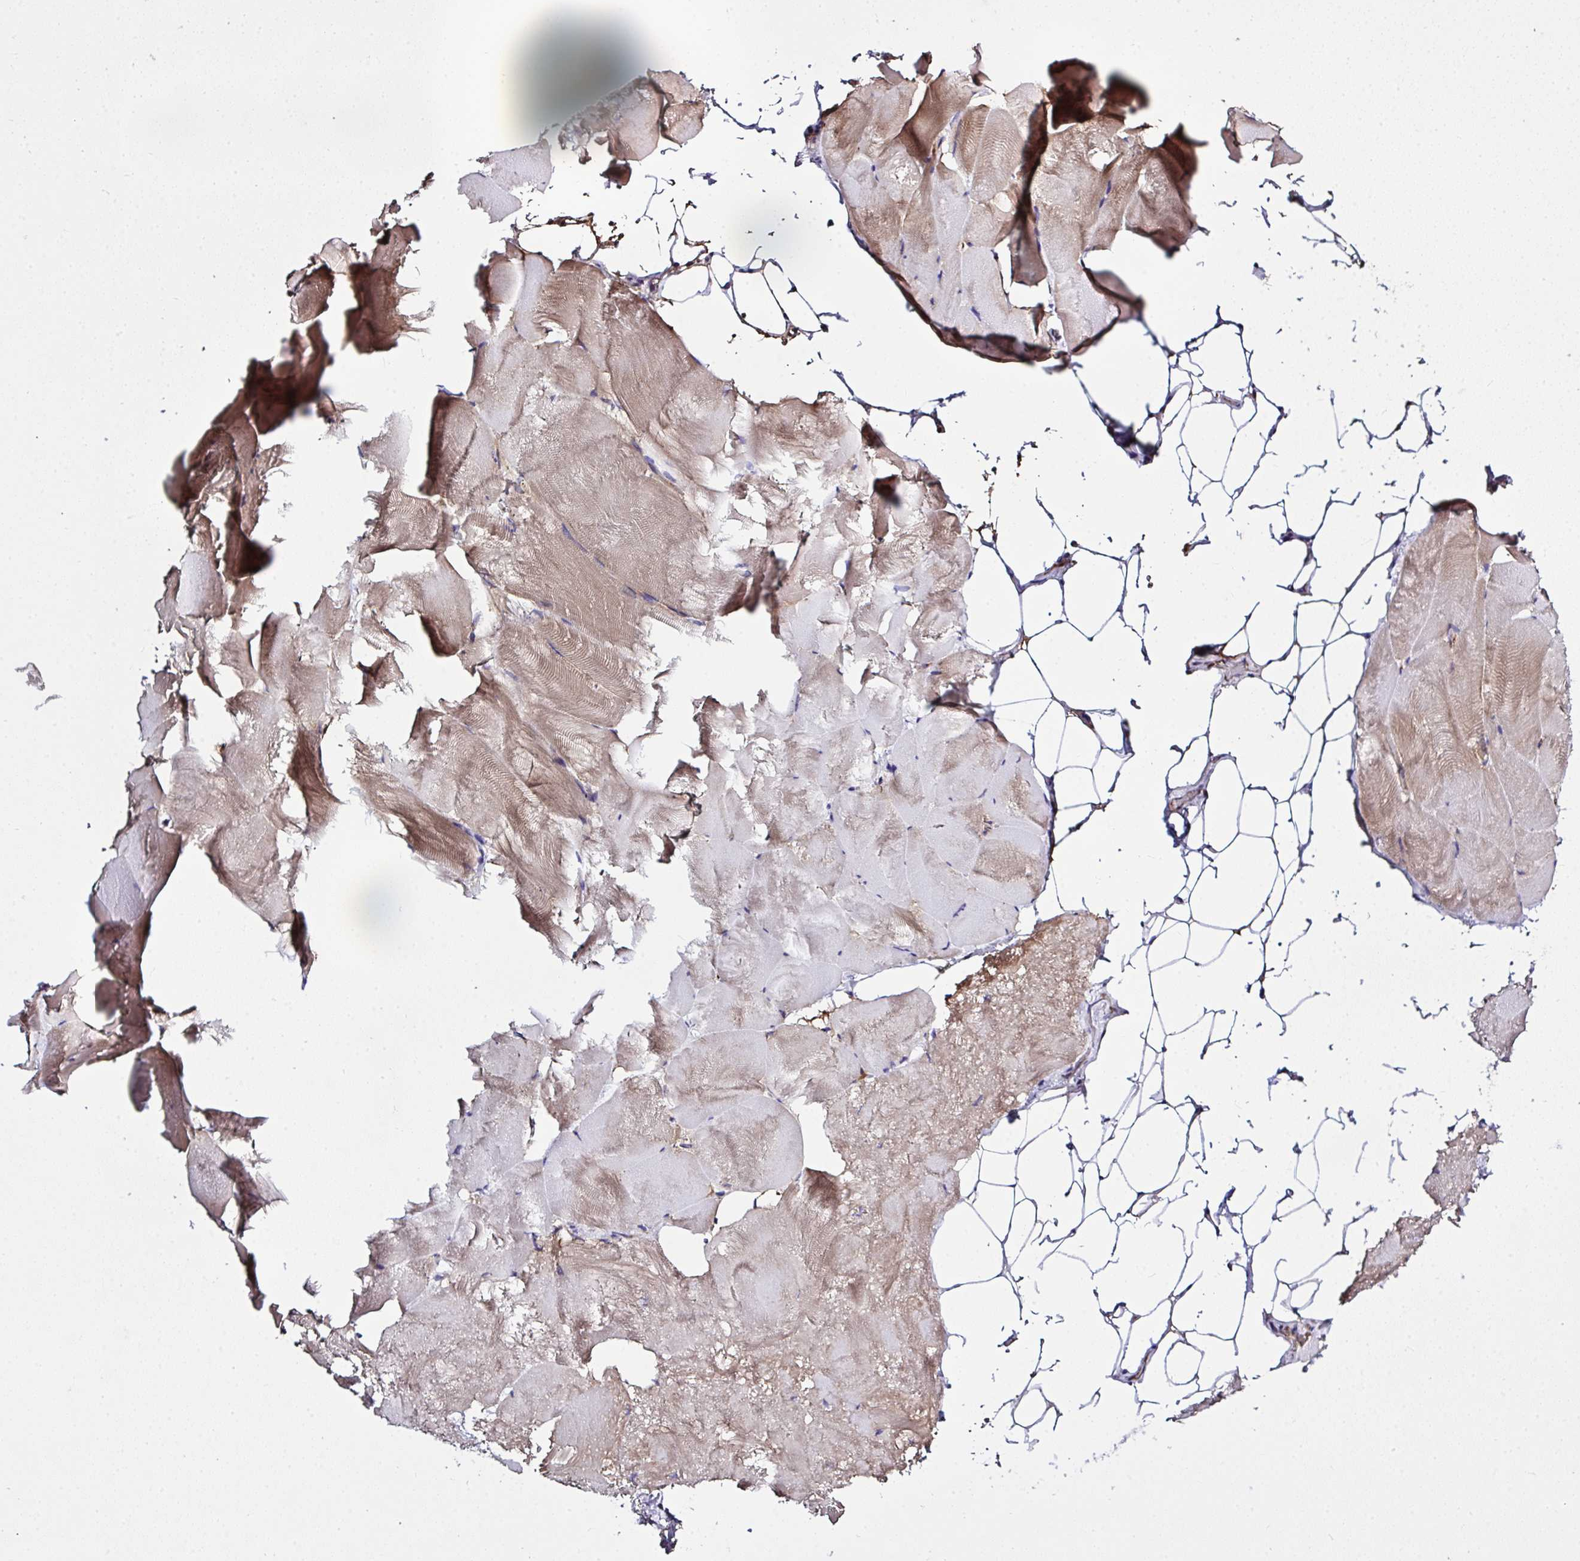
{"staining": {"intensity": "weak", "quantity": "25%-75%", "location": "cytoplasmic/membranous"}, "tissue": "skeletal muscle", "cell_type": "Myocytes", "image_type": "normal", "snomed": [{"axis": "morphology", "description": "Normal tissue, NOS"}, {"axis": "topography", "description": "Skeletal muscle"}], "caption": "Immunohistochemical staining of unremarkable skeletal muscle reveals weak cytoplasmic/membranous protein expression in approximately 25%-75% of myocytes.", "gene": "ZNF813", "patient": {"sex": "female", "age": 64}}